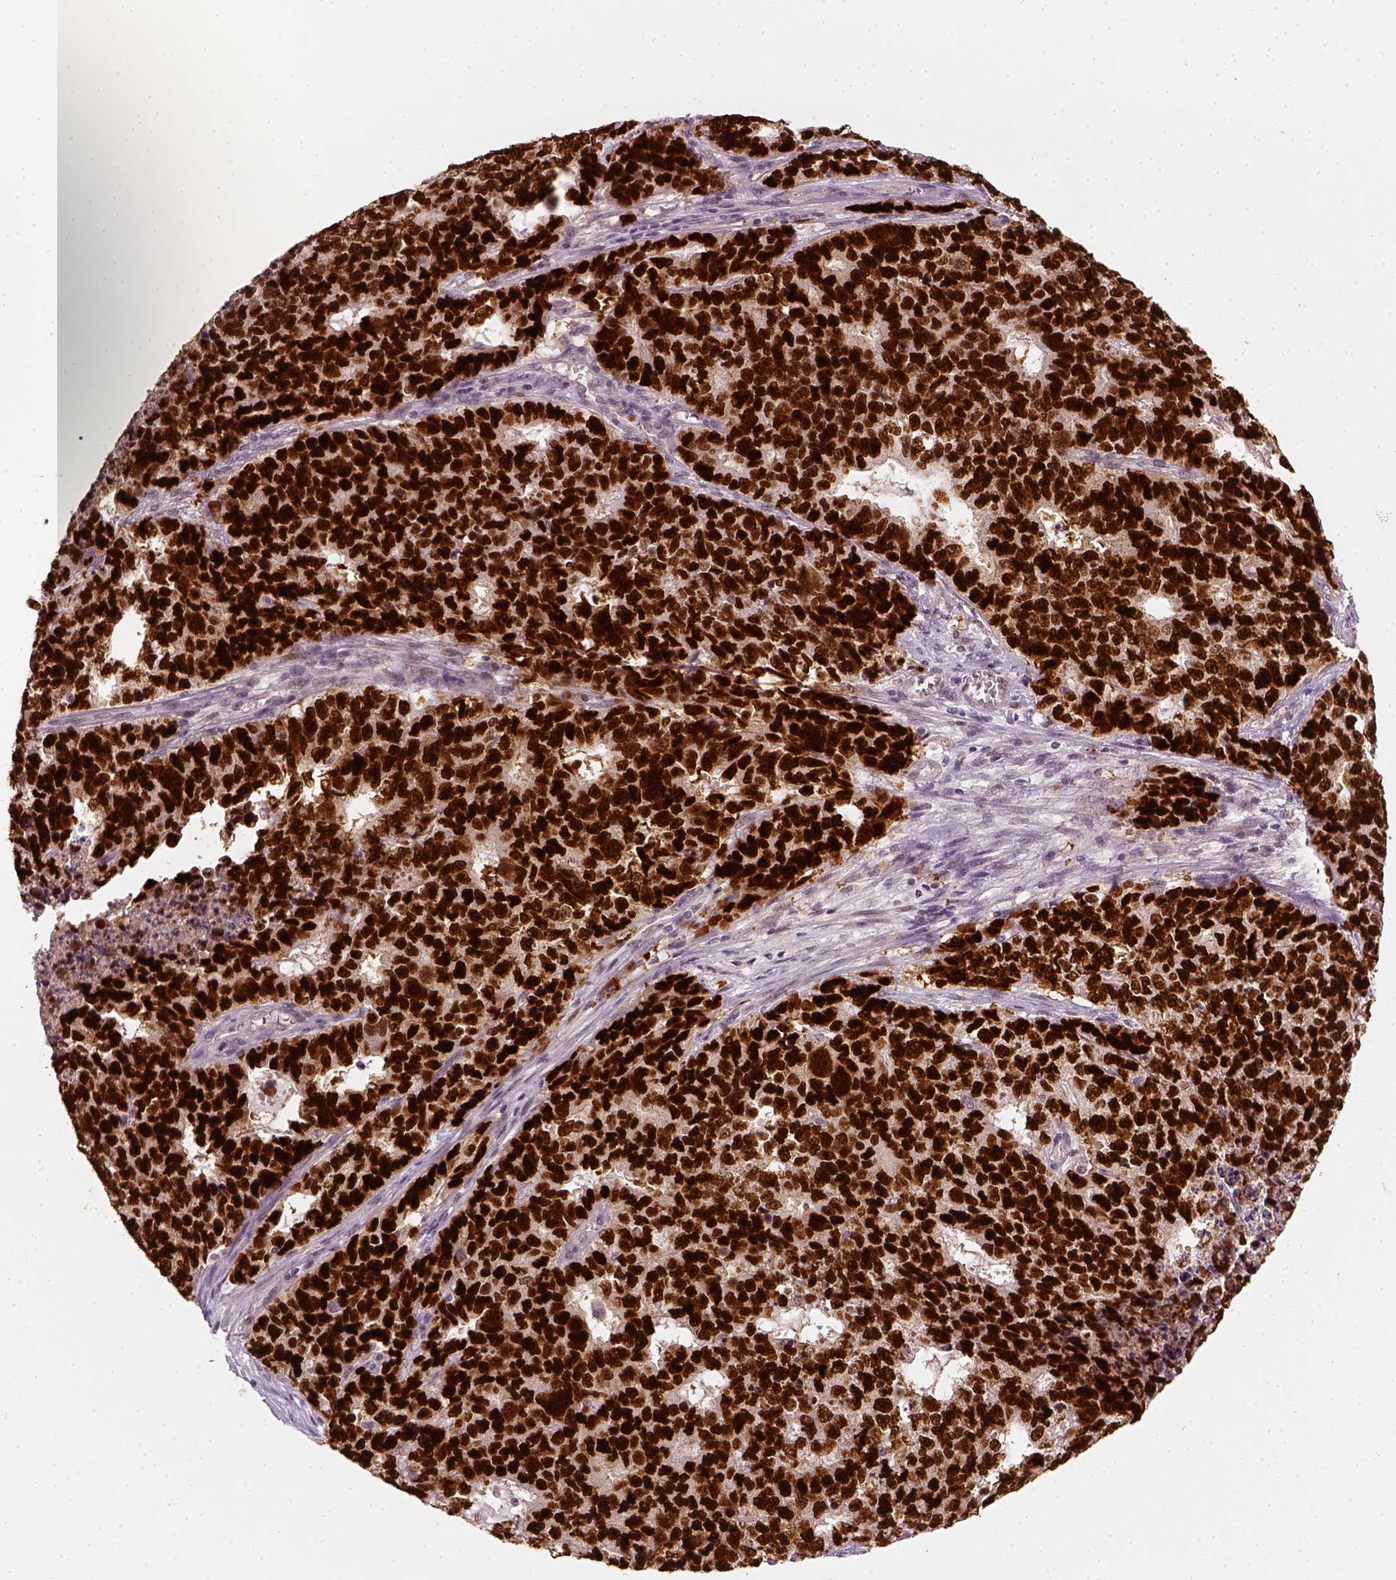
{"staining": {"intensity": "strong", "quantity": ">75%", "location": "nuclear"}, "tissue": "cervical cancer", "cell_type": "Tumor cells", "image_type": "cancer", "snomed": [{"axis": "morphology", "description": "Squamous cell carcinoma, NOS"}, {"axis": "topography", "description": "Cervix"}], "caption": "DAB immunohistochemical staining of cervical squamous cell carcinoma demonstrates strong nuclear protein positivity in approximately >75% of tumor cells.", "gene": "TP53", "patient": {"sex": "female", "age": 63}}